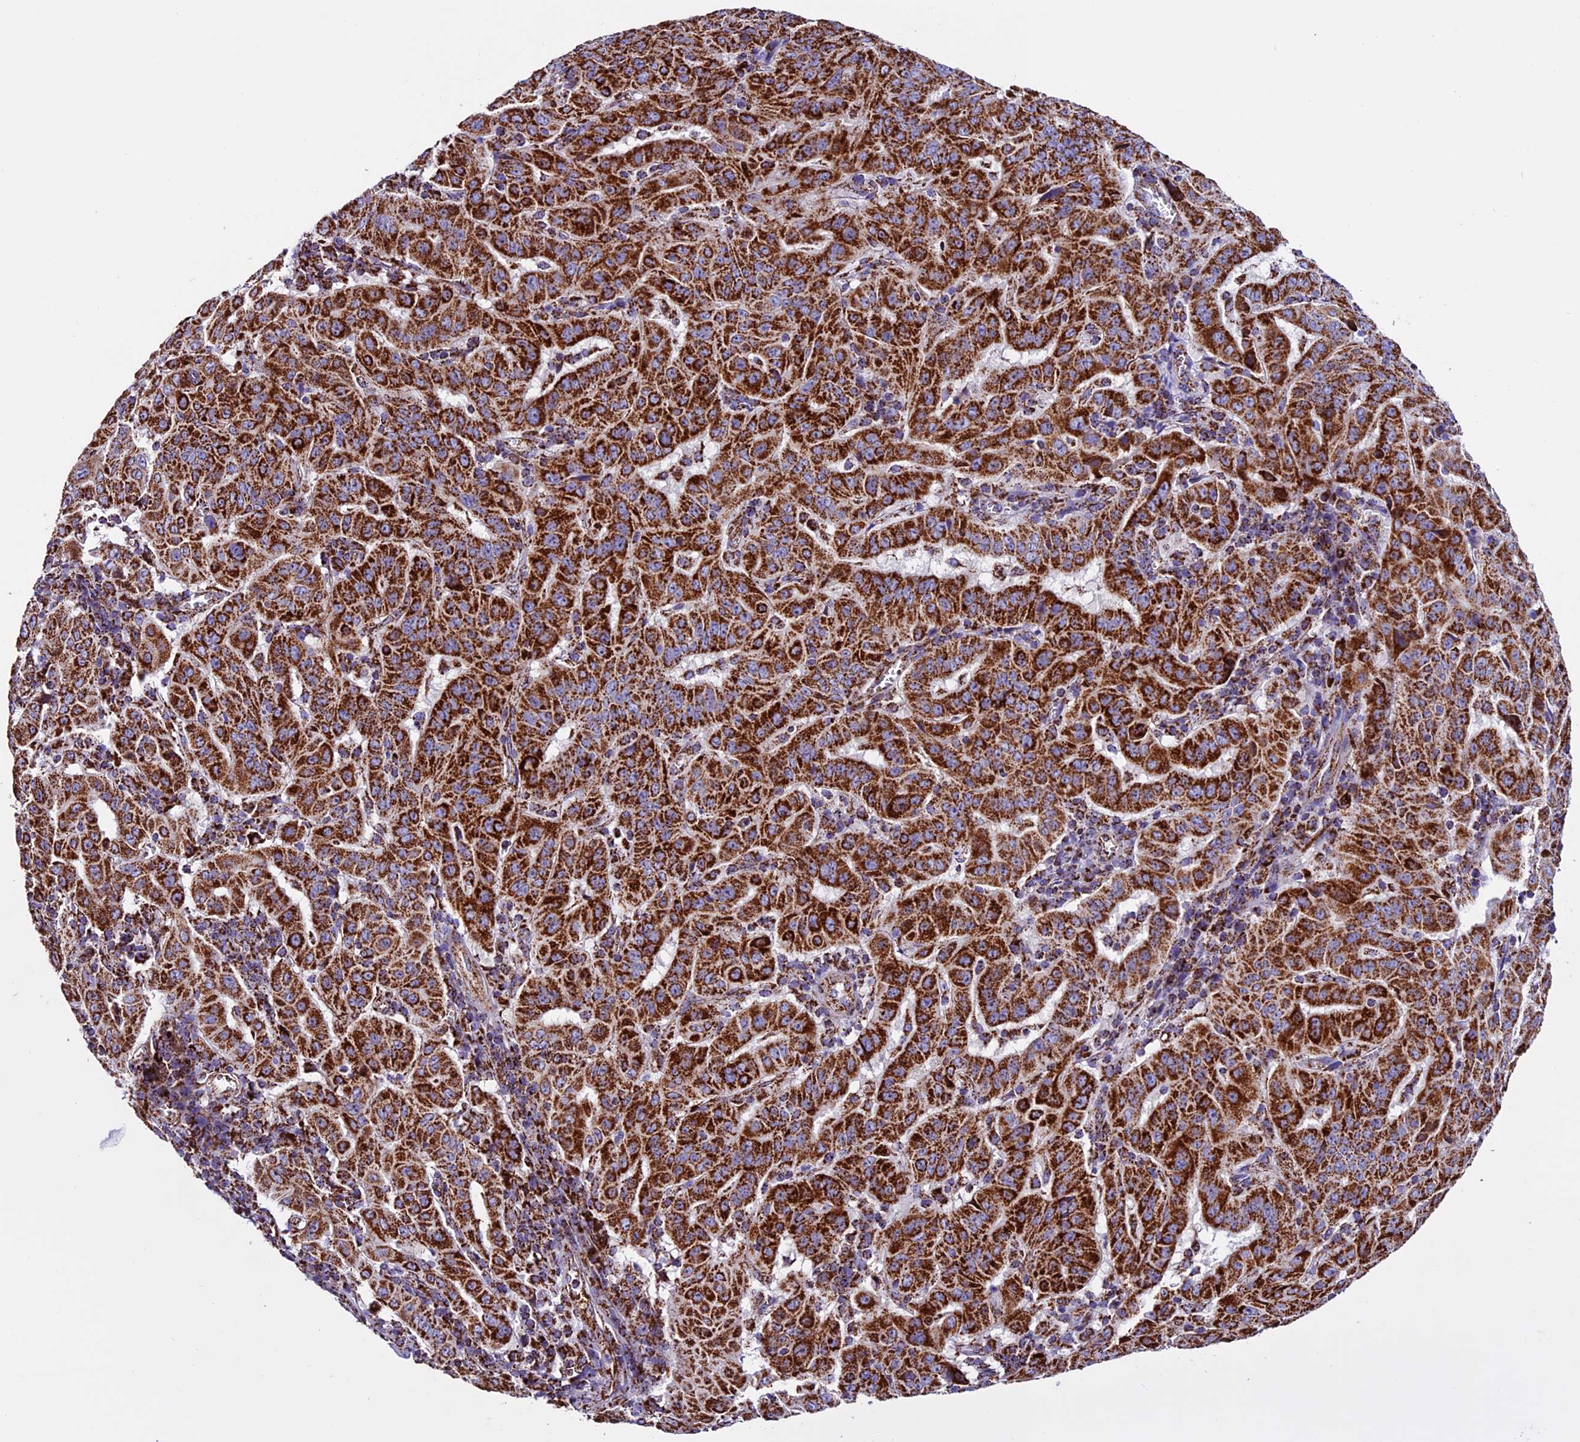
{"staining": {"intensity": "strong", "quantity": ">75%", "location": "cytoplasmic/membranous"}, "tissue": "pancreatic cancer", "cell_type": "Tumor cells", "image_type": "cancer", "snomed": [{"axis": "morphology", "description": "Adenocarcinoma, NOS"}, {"axis": "topography", "description": "Pancreas"}], "caption": "A brown stain shows strong cytoplasmic/membranous staining of a protein in human pancreatic cancer tumor cells. The protein is stained brown, and the nuclei are stained in blue (DAB IHC with brightfield microscopy, high magnification).", "gene": "CX3CL1", "patient": {"sex": "male", "age": 63}}